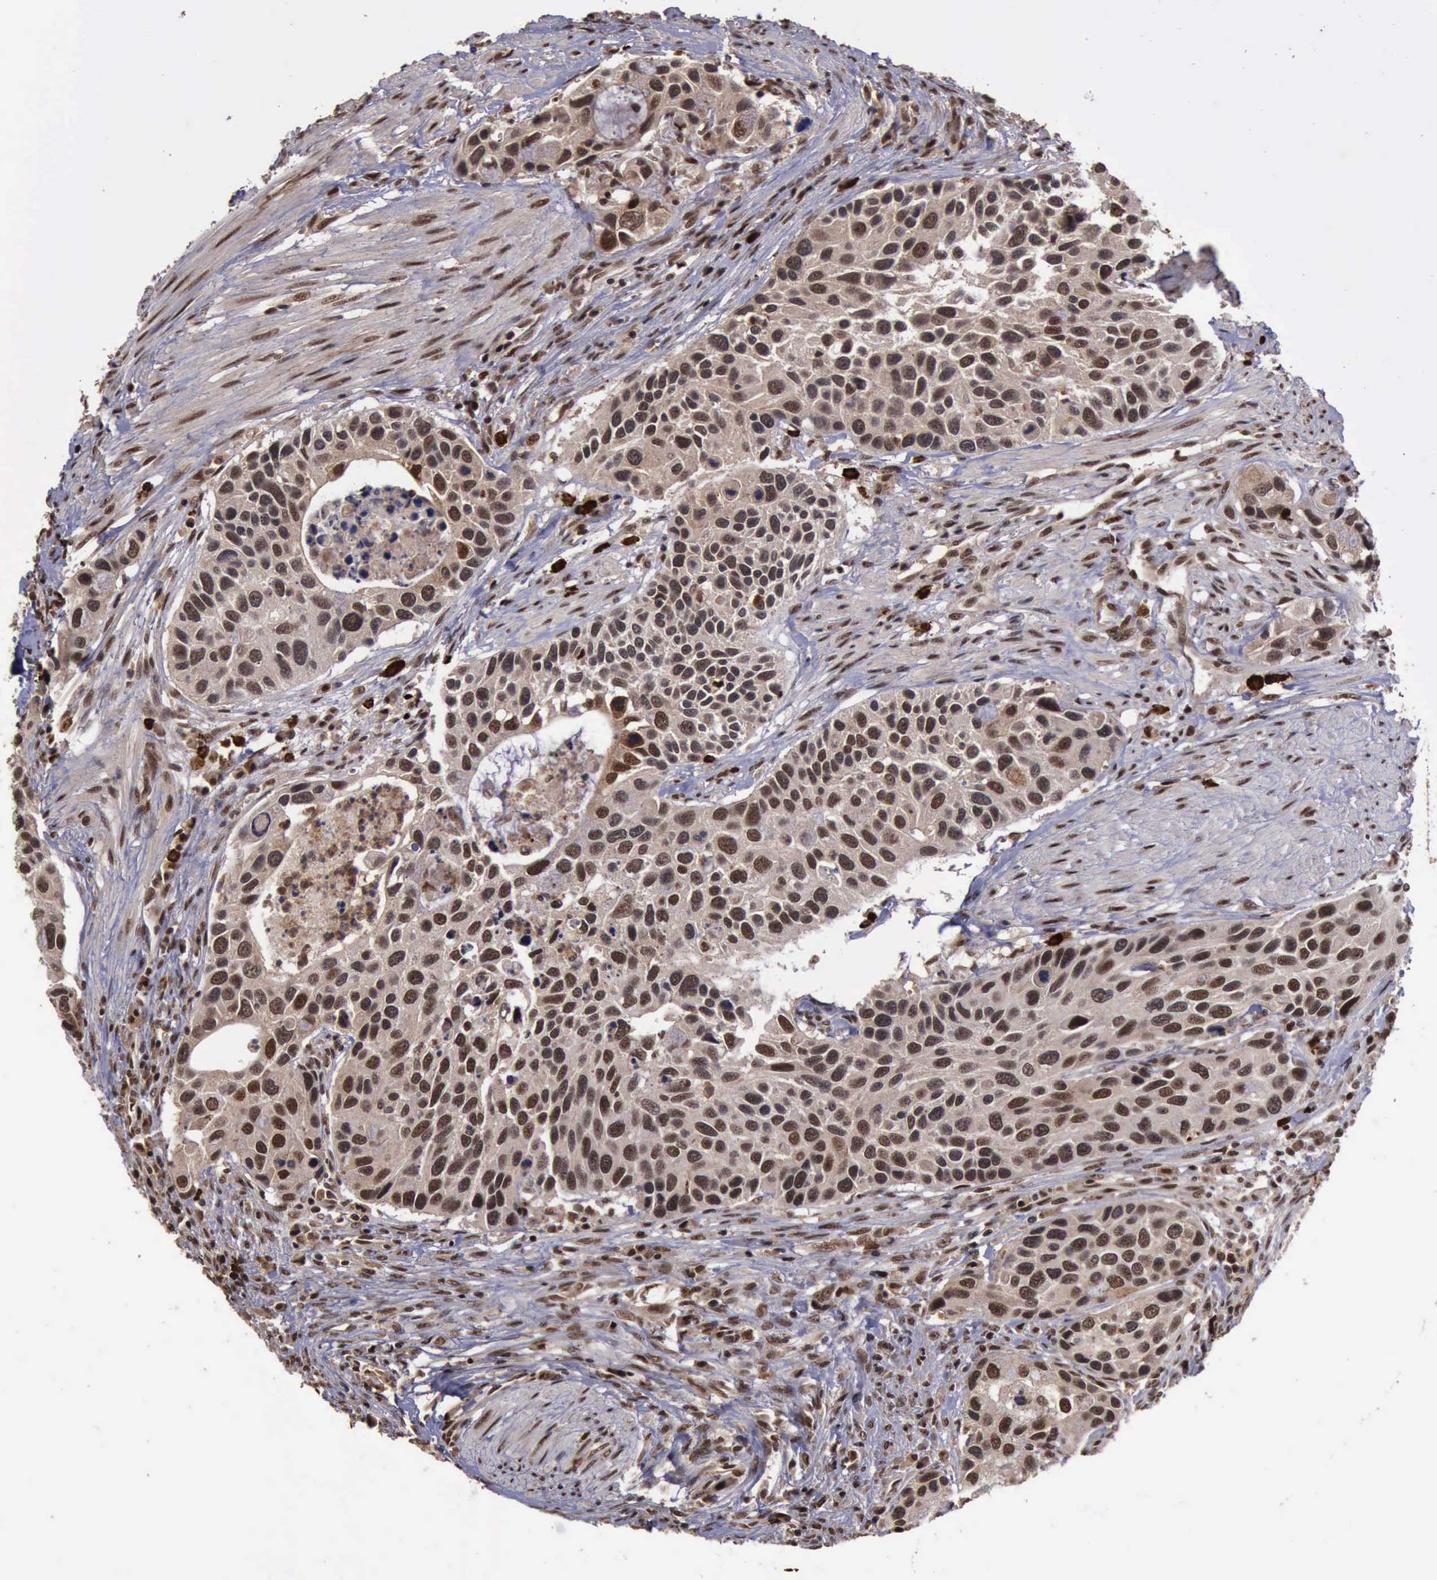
{"staining": {"intensity": "strong", "quantity": ">75%", "location": "cytoplasmic/membranous,nuclear"}, "tissue": "urothelial cancer", "cell_type": "Tumor cells", "image_type": "cancer", "snomed": [{"axis": "morphology", "description": "Urothelial carcinoma, High grade"}, {"axis": "topography", "description": "Urinary bladder"}], "caption": "A high amount of strong cytoplasmic/membranous and nuclear staining is identified in approximately >75% of tumor cells in urothelial carcinoma (high-grade) tissue.", "gene": "TRMT2A", "patient": {"sex": "male", "age": 66}}